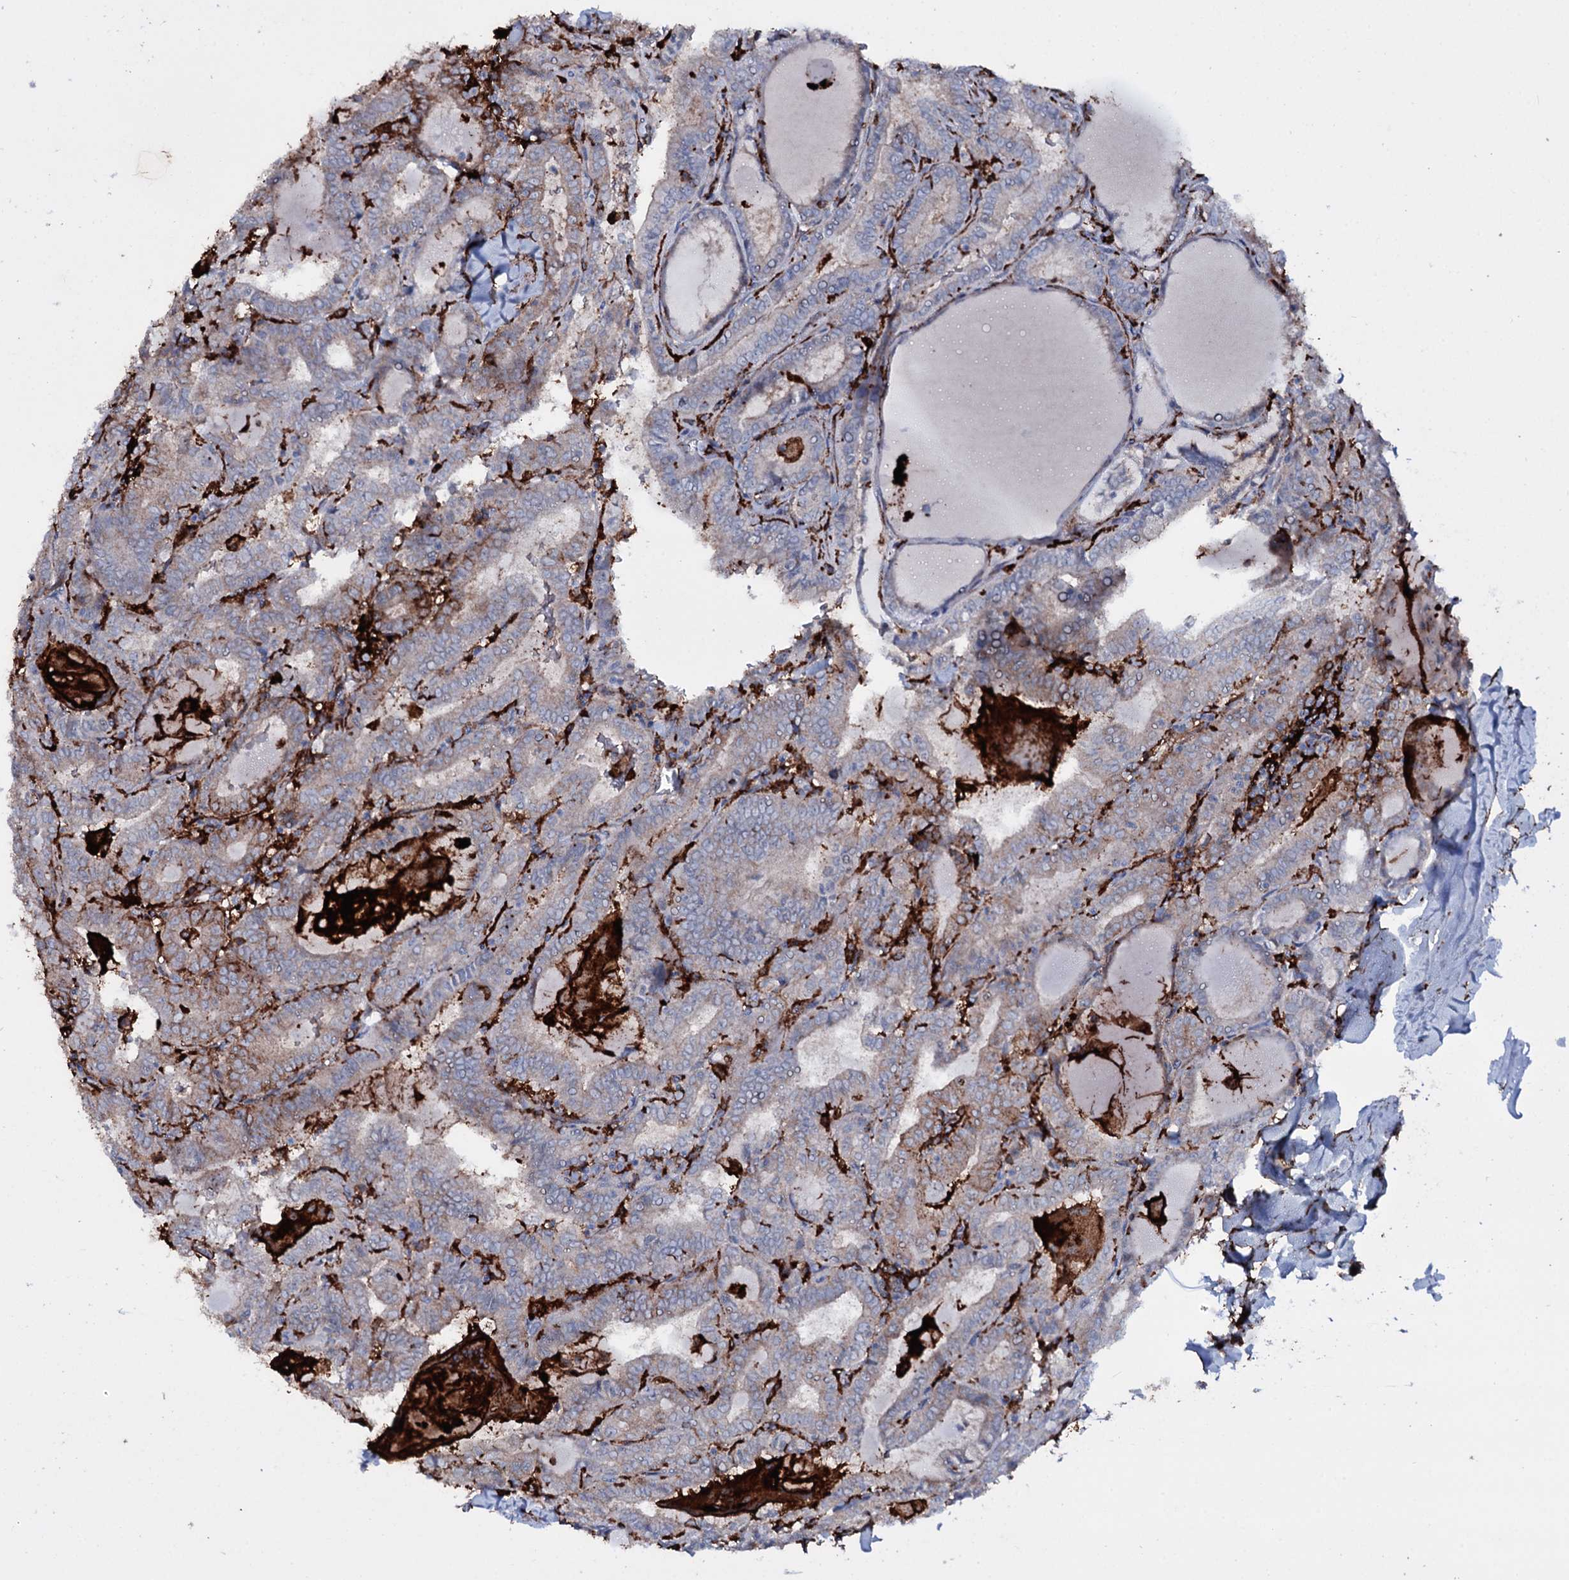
{"staining": {"intensity": "moderate", "quantity": "25%-75%", "location": "cytoplasmic/membranous"}, "tissue": "thyroid cancer", "cell_type": "Tumor cells", "image_type": "cancer", "snomed": [{"axis": "morphology", "description": "Papillary adenocarcinoma, NOS"}, {"axis": "topography", "description": "Thyroid gland"}], "caption": "Immunohistochemical staining of human thyroid papillary adenocarcinoma shows medium levels of moderate cytoplasmic/membranous protein expression in approximately 25%-75% of tumor cells.", "gene": "OSBPL2", "patient": {"sex": "female", "age": 72}}